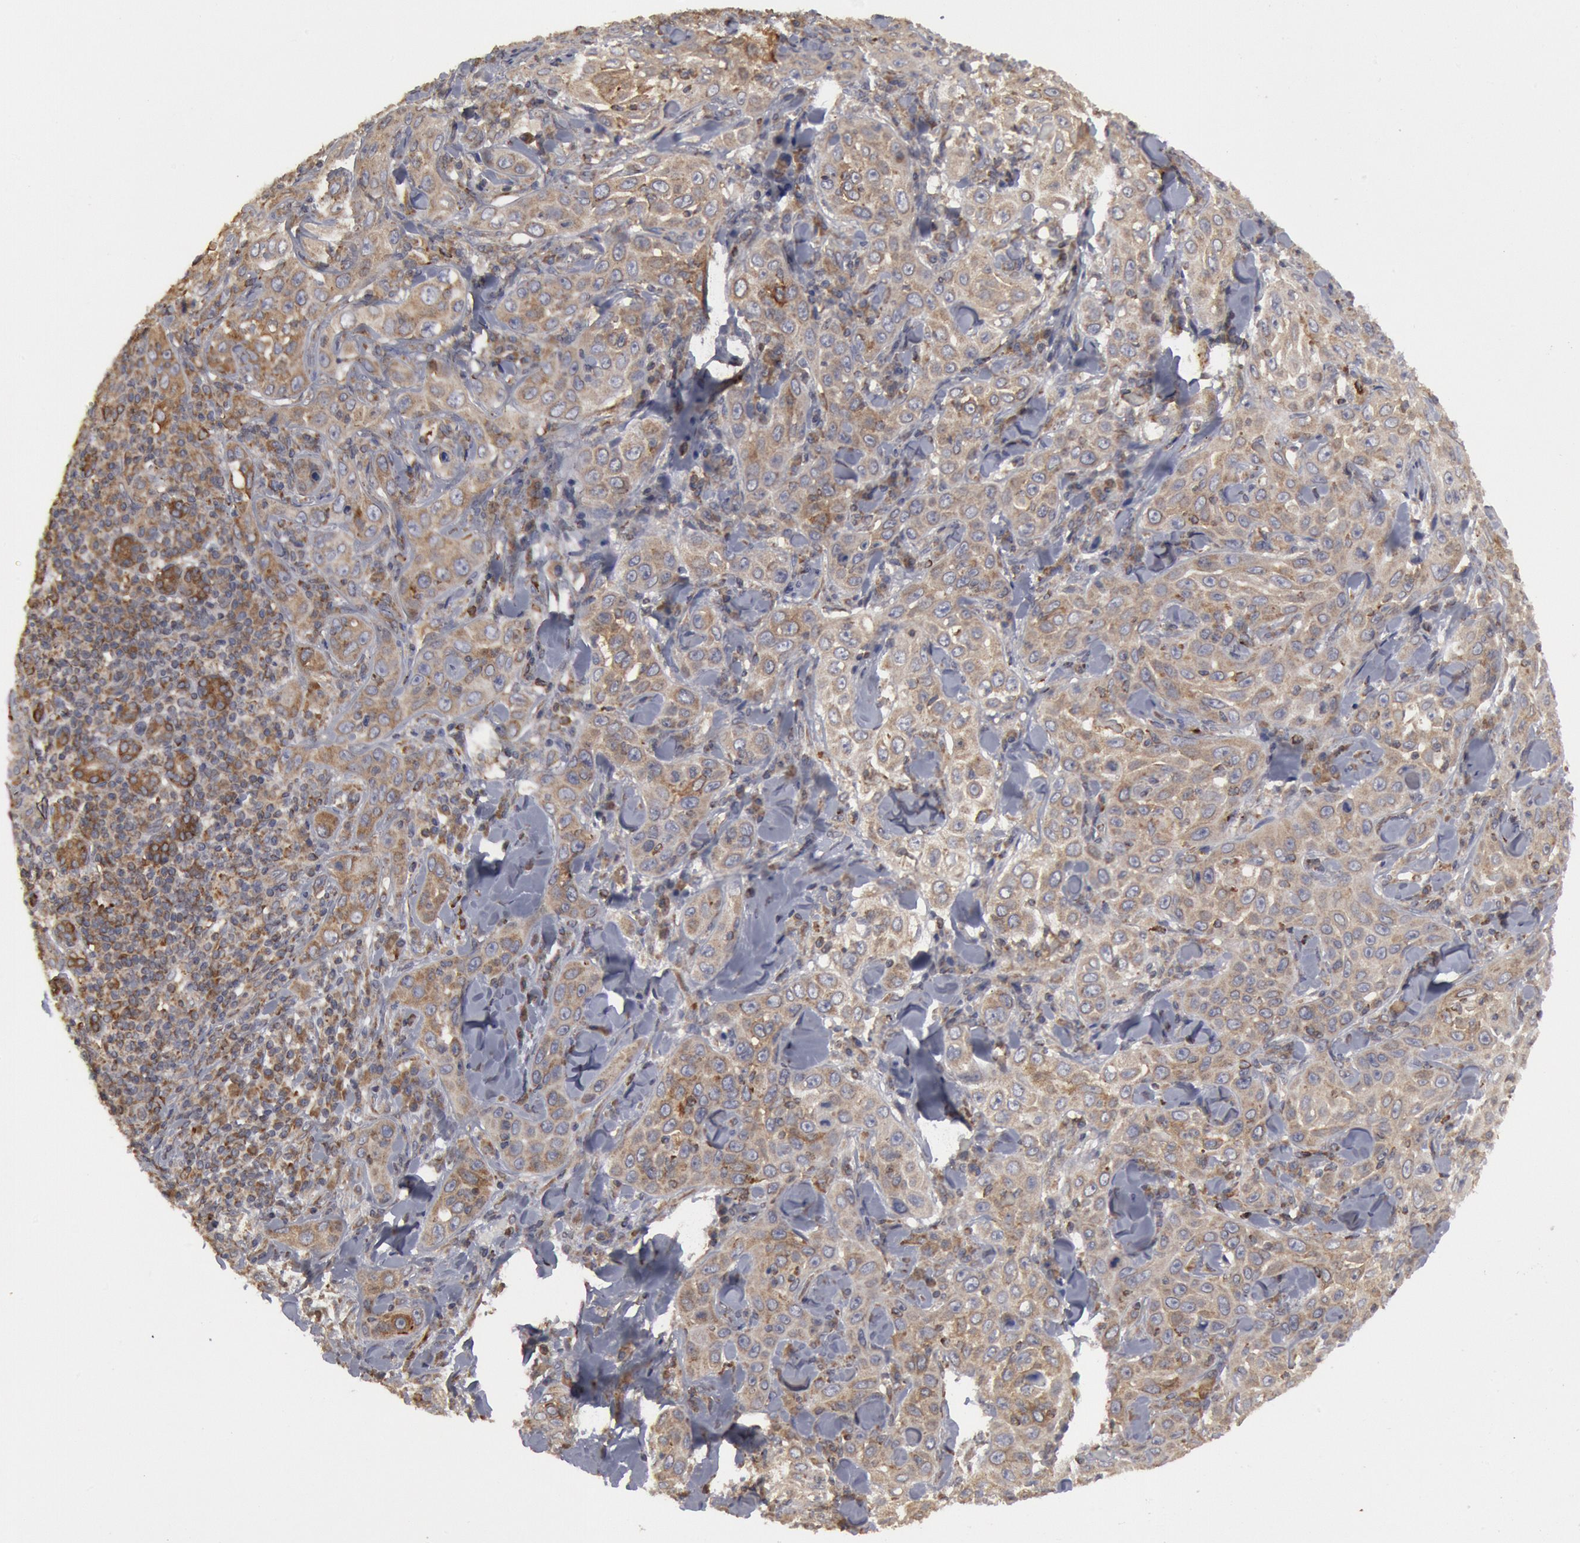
{"staining": {"intensity": "weak", "quantity": ">75%", "location": "cytoplasmic/membranous"}, "tissue": "skin cancer", "cell_type": "Tumor cells", "image_type": "cancer", "snomed": [{"axis": "morphology", "description": "Squamous cell carcinoma, NOS"}, {"axis": "topography", "description": "Skin"}], "caption": "This is a photomicrograph of immunohistochemistry (IHC) staining of skin squamous cell carcinoma, which shows weak expression in the cytoplasmic/membranous of tumor cells.", "gene": "OSBPL8", "patient": {"sex": "male", "age": 84}}